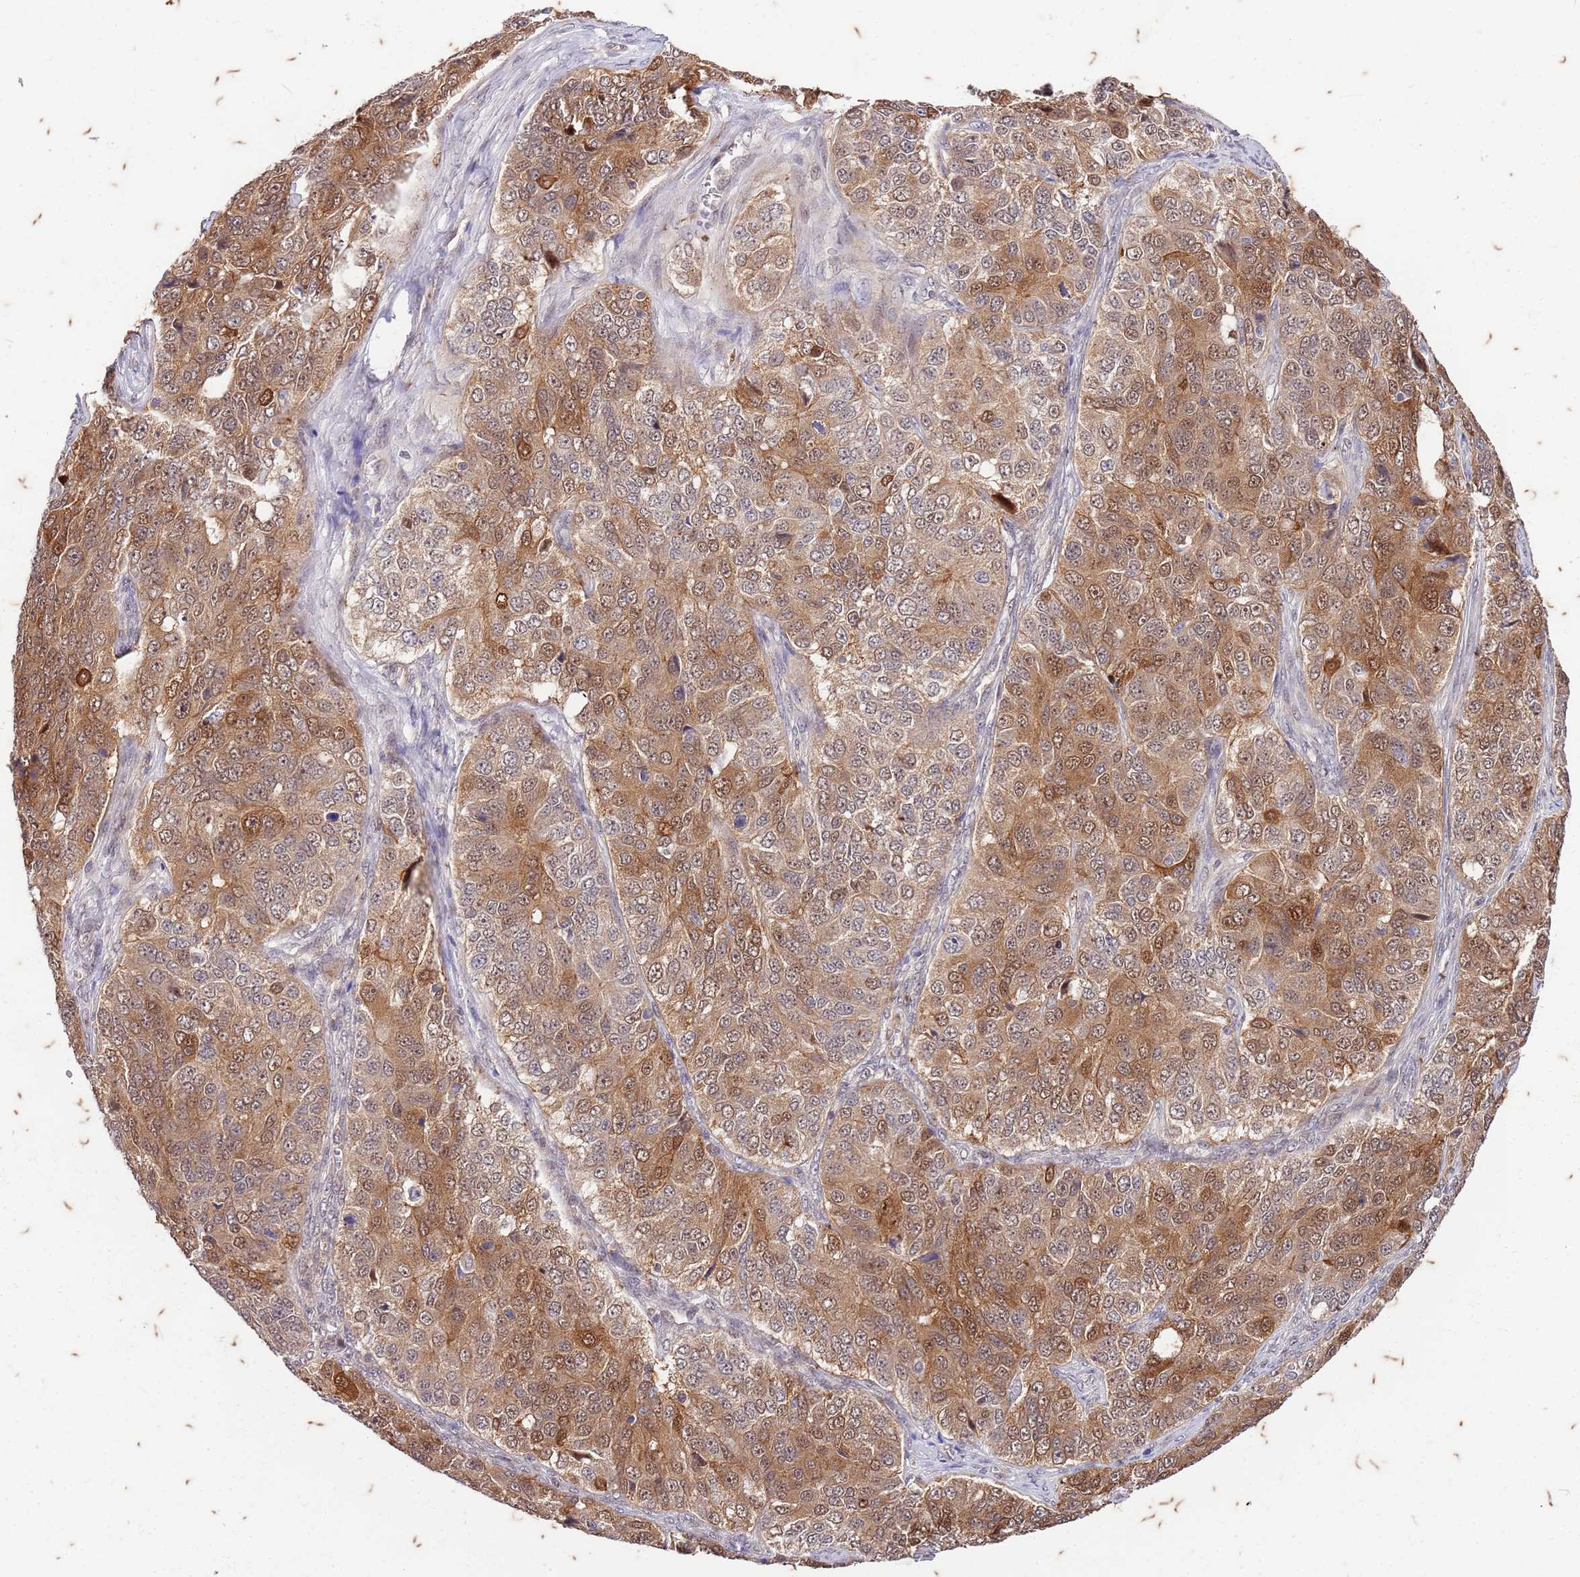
{"staining": {"intensity": "moderate", "quantity": ">75%", "location": "cytoplasmic/membranous,nuclear"}, "tissue": "ovarian cancer", "cell_type": "Tumor cells", "image_type": "cancer", "snomed": [{"axis": "morphology", "description": "Carcinoma, endometroid"}, {"axis": "topography", "description": "Ovary"}], "caption": "Immunohistochemistry (DAB (3,3'-diaminobenzidine)) staining of ovarian endometroid carcinoma displays moderate cytoplasmic/membranous and nuclear protein staining in approximately >75% of tumor cells. The protein of interest is stained brown, and the nuclei are stained in blue (DAB (3,3'-diaminobenzidine) IHC with brightfield microscopy, high magnification).", "gene": "RAPGEF3", "patient": {"sex": "female", "age": 51}}